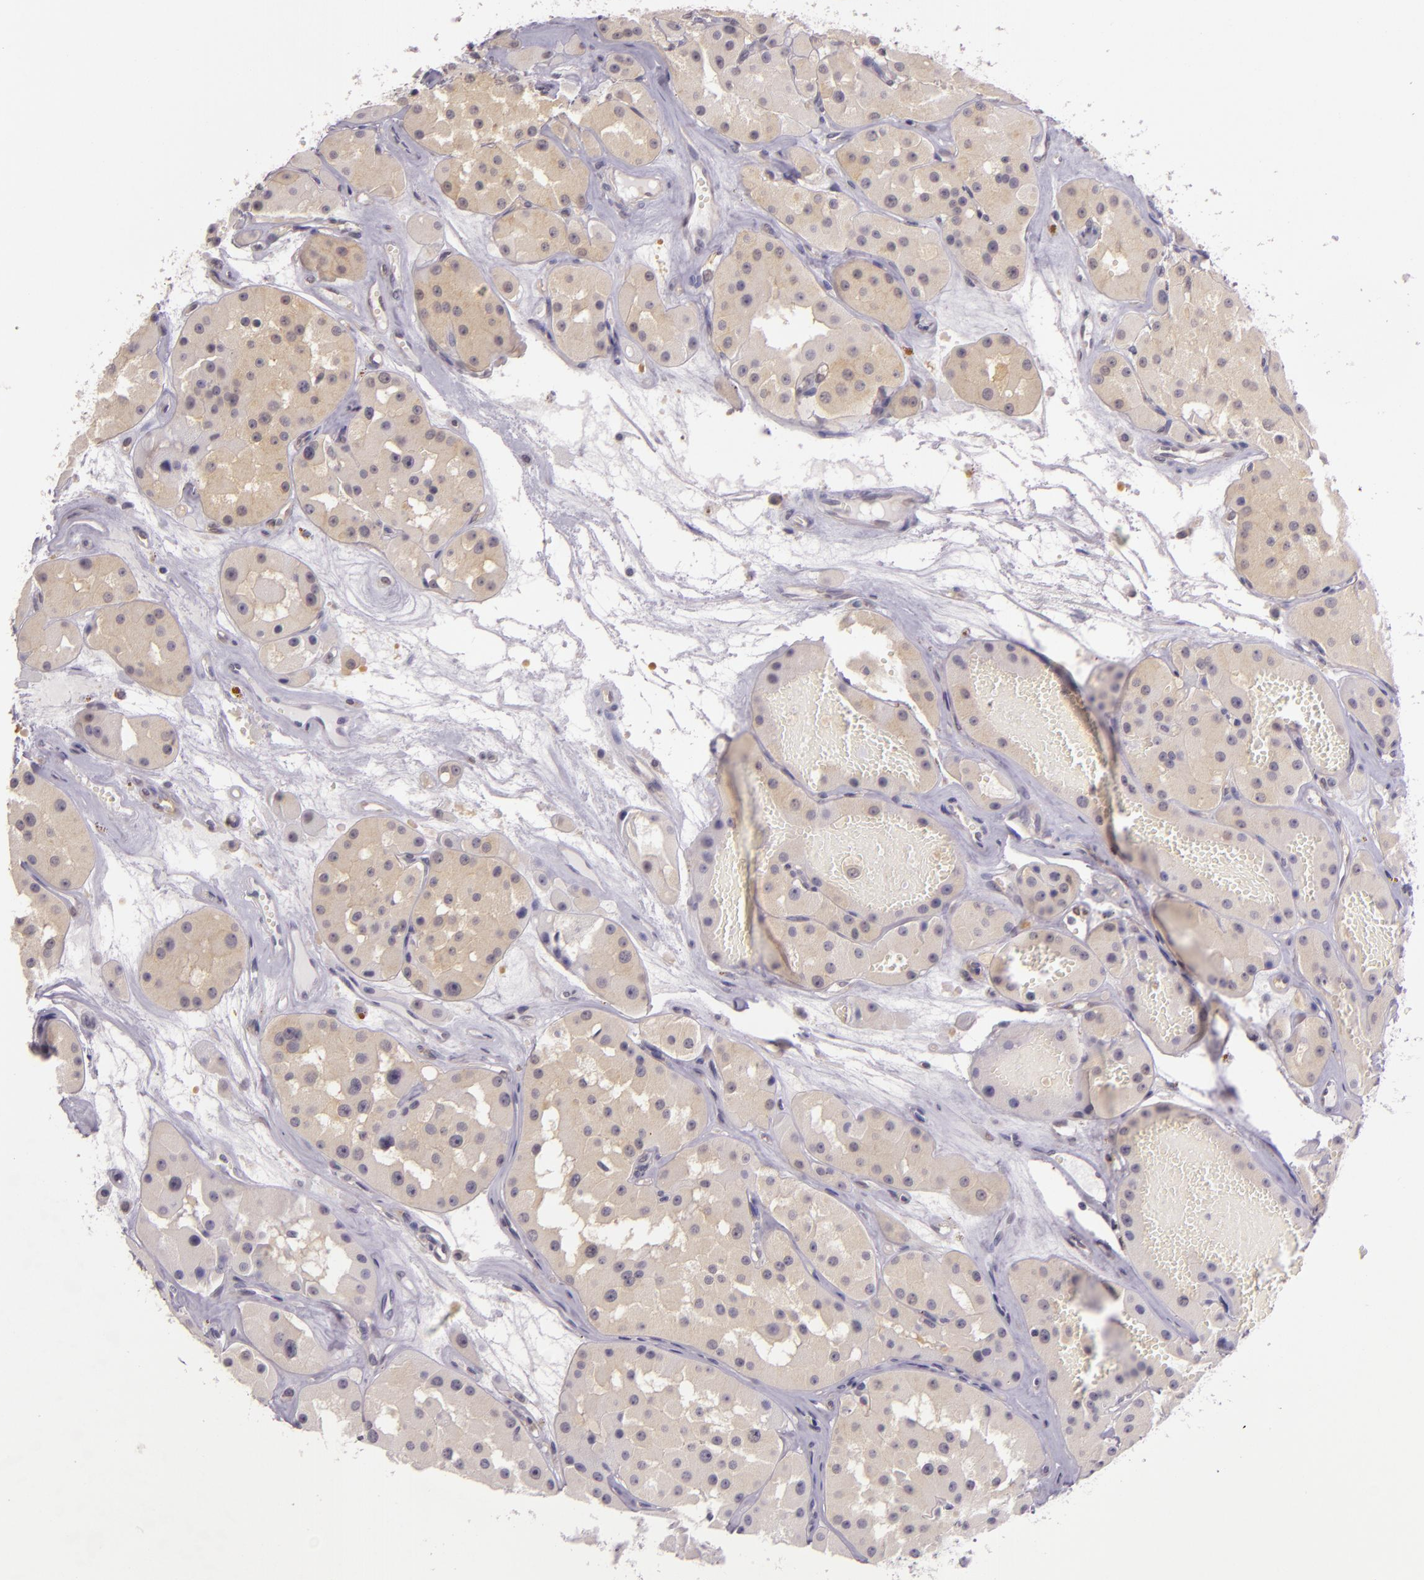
{"staining": {"intensity": "weak", "quantity": ">75%", "location": "cytoplasmic/membranous"}, "tissue": "renal cancer", "cell_type": "Tumor cells", "image_type": "cancer", "snomed": [{"axis": "morphology", "description": "Adenocarcinoma, uncertain malignant potential"}, {"axis": "topography", "description": "Kidney"}], "caption": "Weak cytoplasmic/membranous protein expression is present in approximately >75% of tumor cells in renal cancer.", "gene": "HSPA8", "patient": {"sex": "male", "age": 63}}